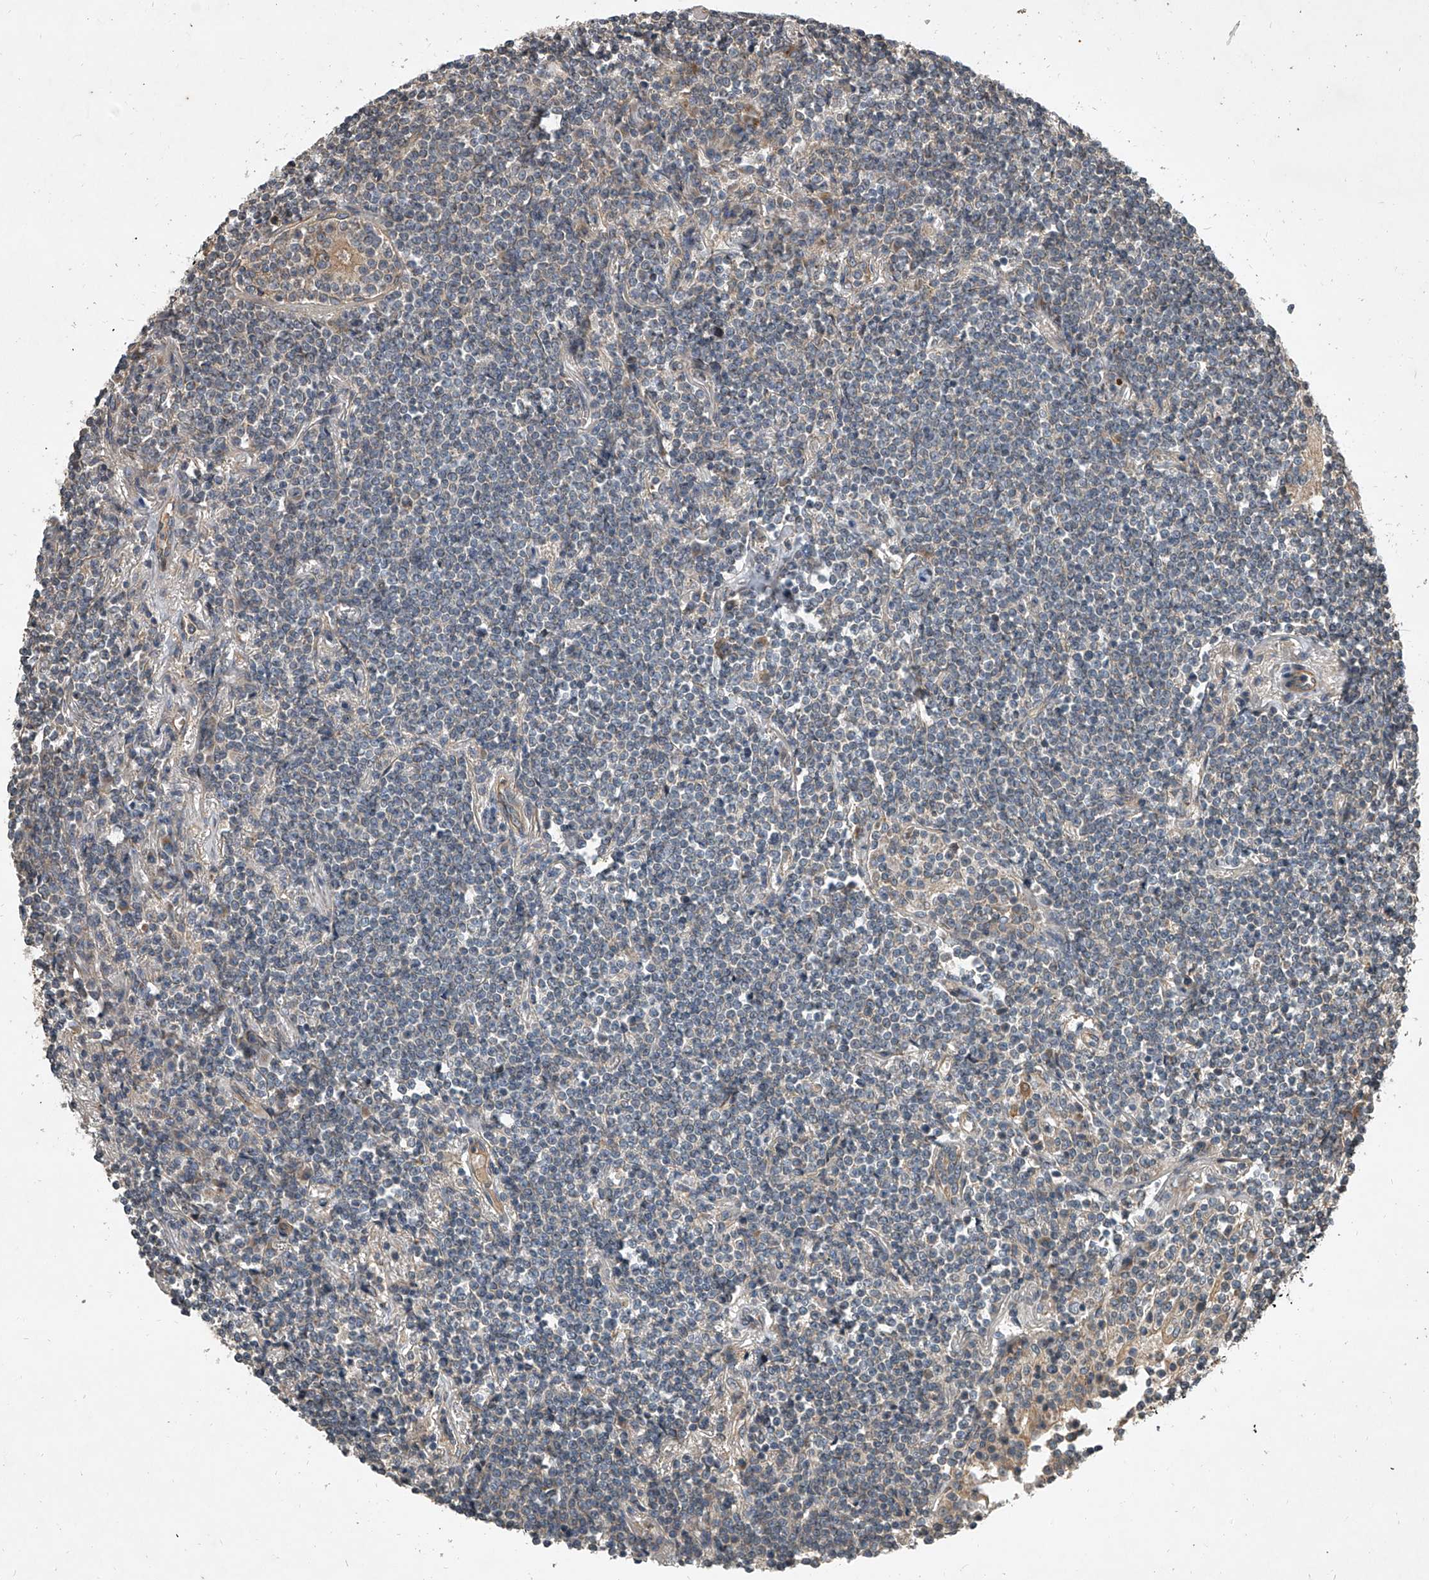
{"staining": {"intensity": "negative", "quantity": "none", "location": "none"}, "tissue": "lymphoma", "cell_type": "Tumor cells", "image_type": "cancer", "snomed": [{"axis": "morphology", "description": "Malignant lymphoma, non-Hodgkin's type, Low grade"}, {"axis": "topography", "description": "Lung"}], "caption": "Immunohistochemical staining of human low-grade malignant lymphoma, non-Hodgkin's type shows no significant positivity in tumor cells.", "gene": "NFS1", "patient": {"sex": "female", "age": 71}}